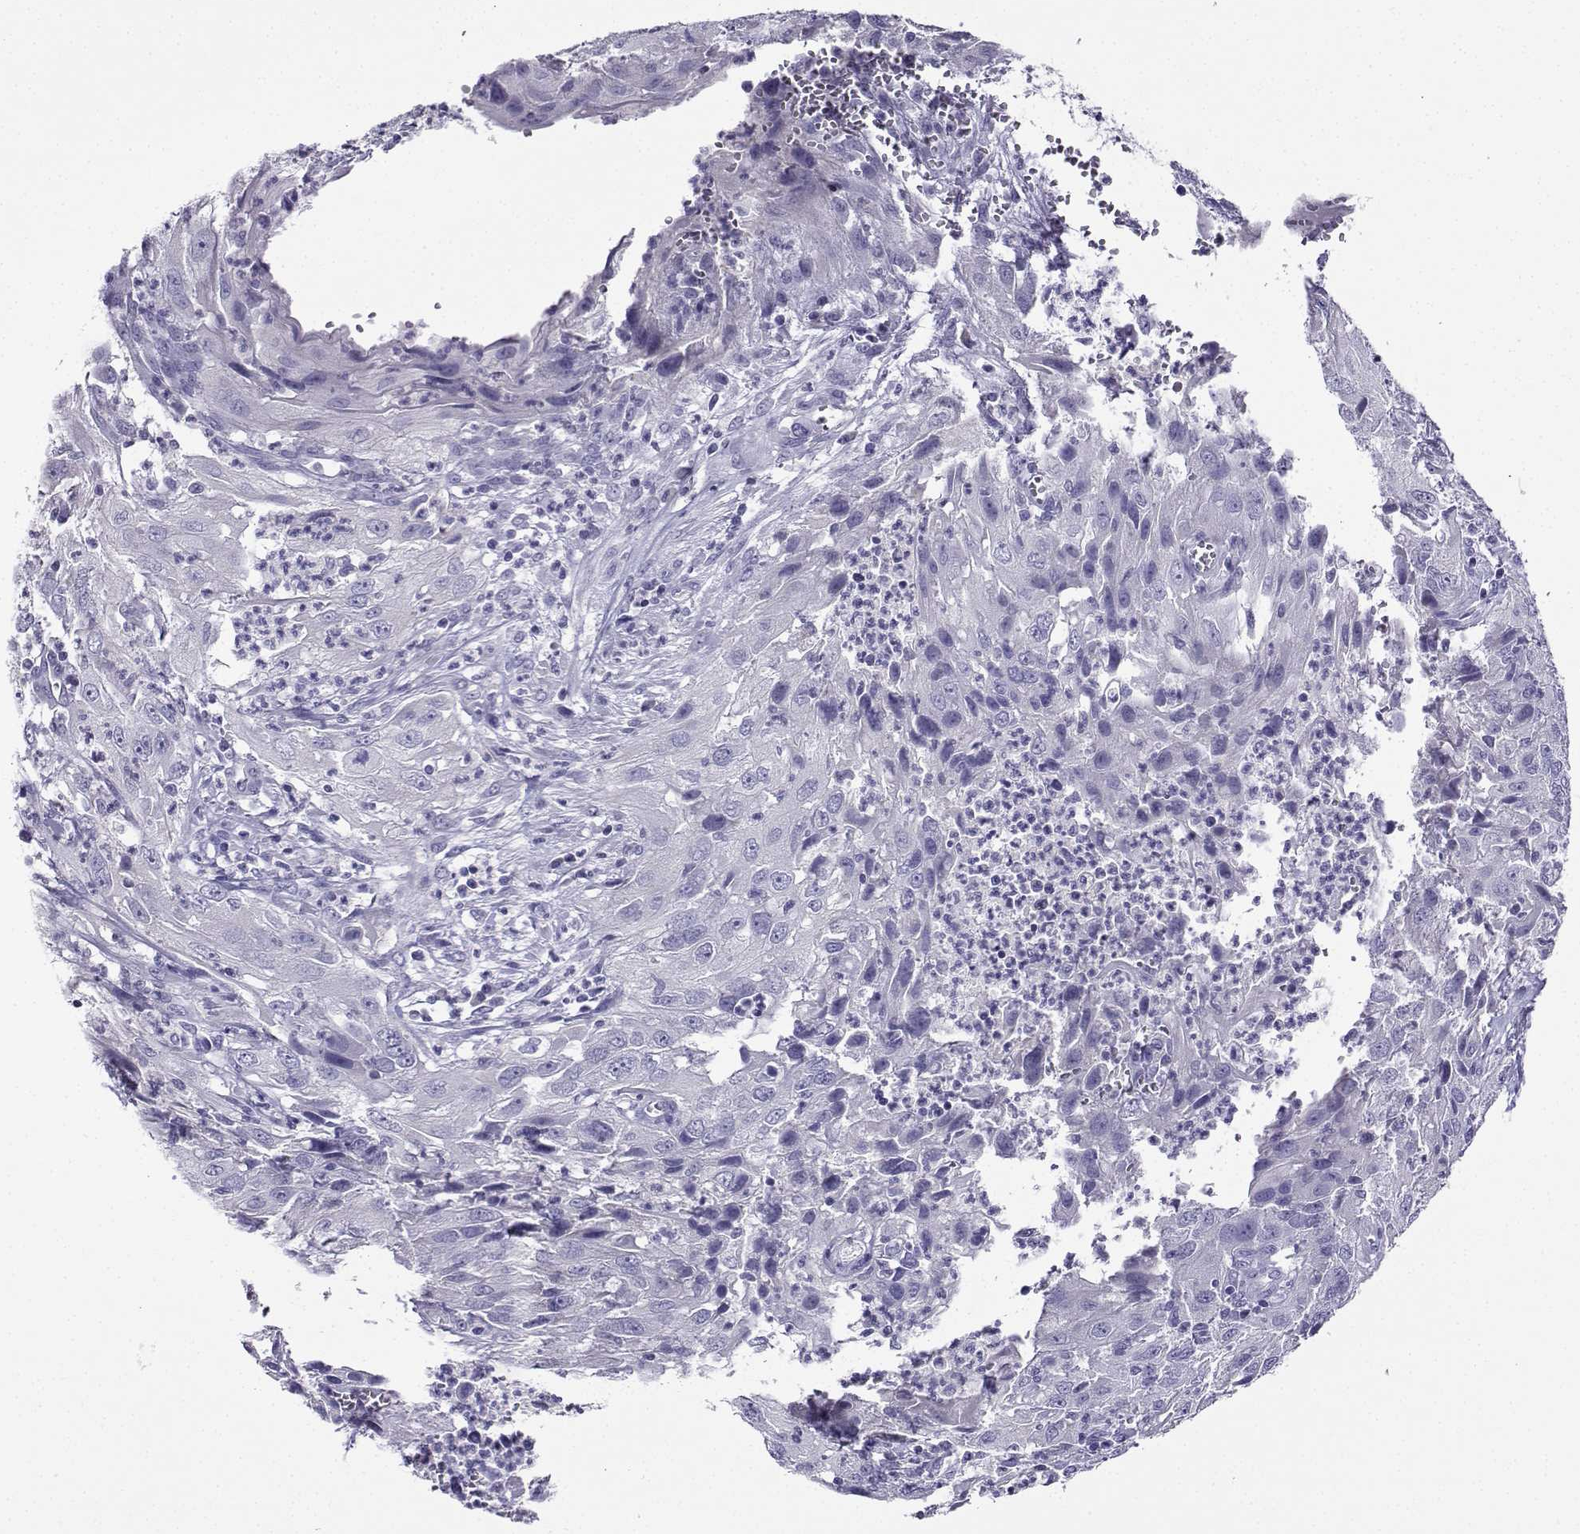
{"staining": {"intensity": "negative", "quantity": "none", "location": "none"}, "tissue": "cervical cancer", "cell_type": "Tumor cells", "image_type": "cancer", "snomed": [{"axis": "morphology", "description": "Squamous cell carcinoma, NOS"}, {"axis": "topography", "description": "Cervix"}], "caption": "Human cervical cancer stained for a protein using immunohistochemistry shows no staining in tumor cells.", "gene": "LINGO1", "patient": {"sex": "female", "age": 32}}